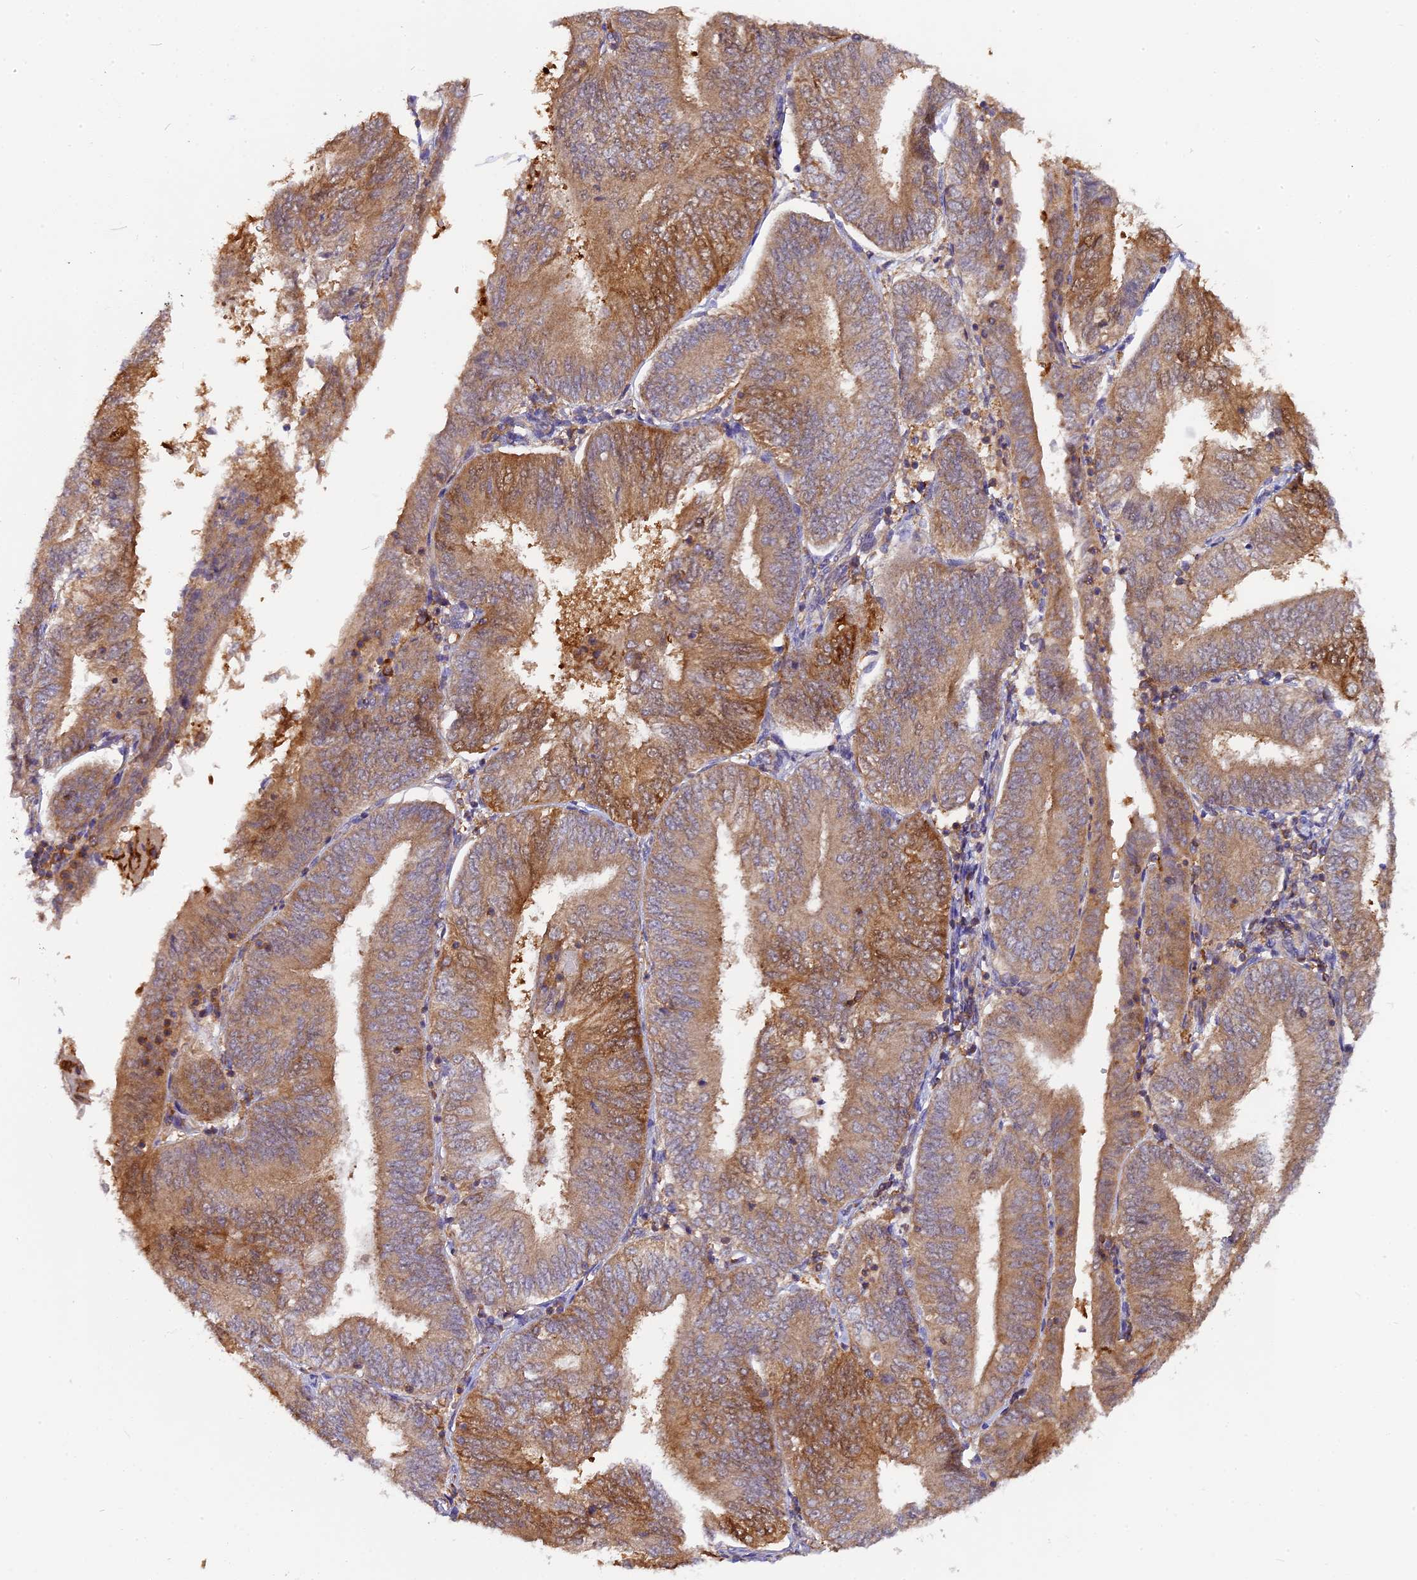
{"staining": {"intensity": "strong", "quantity": "25%-75%", "location": "cytoplasmic/membranous"}, "tissue": "endometrial cancer", "cell_type": "Tumor cells", "image_type": "cancer", "snomed": [{"axis": "morphology", "description": "Adenocarcinoma, NOS"}, {"axis": "topography", "description": "Endometrium"}], "caption": "Human endometrial cancer (adenocarcinoma) stained with a brown dye displays strong cytoplasmic/membranous positive positivity in about 25%-75% of tumor cells.", "gene": "MYO9B", "patient": {"sex": "female", "age": 58}}